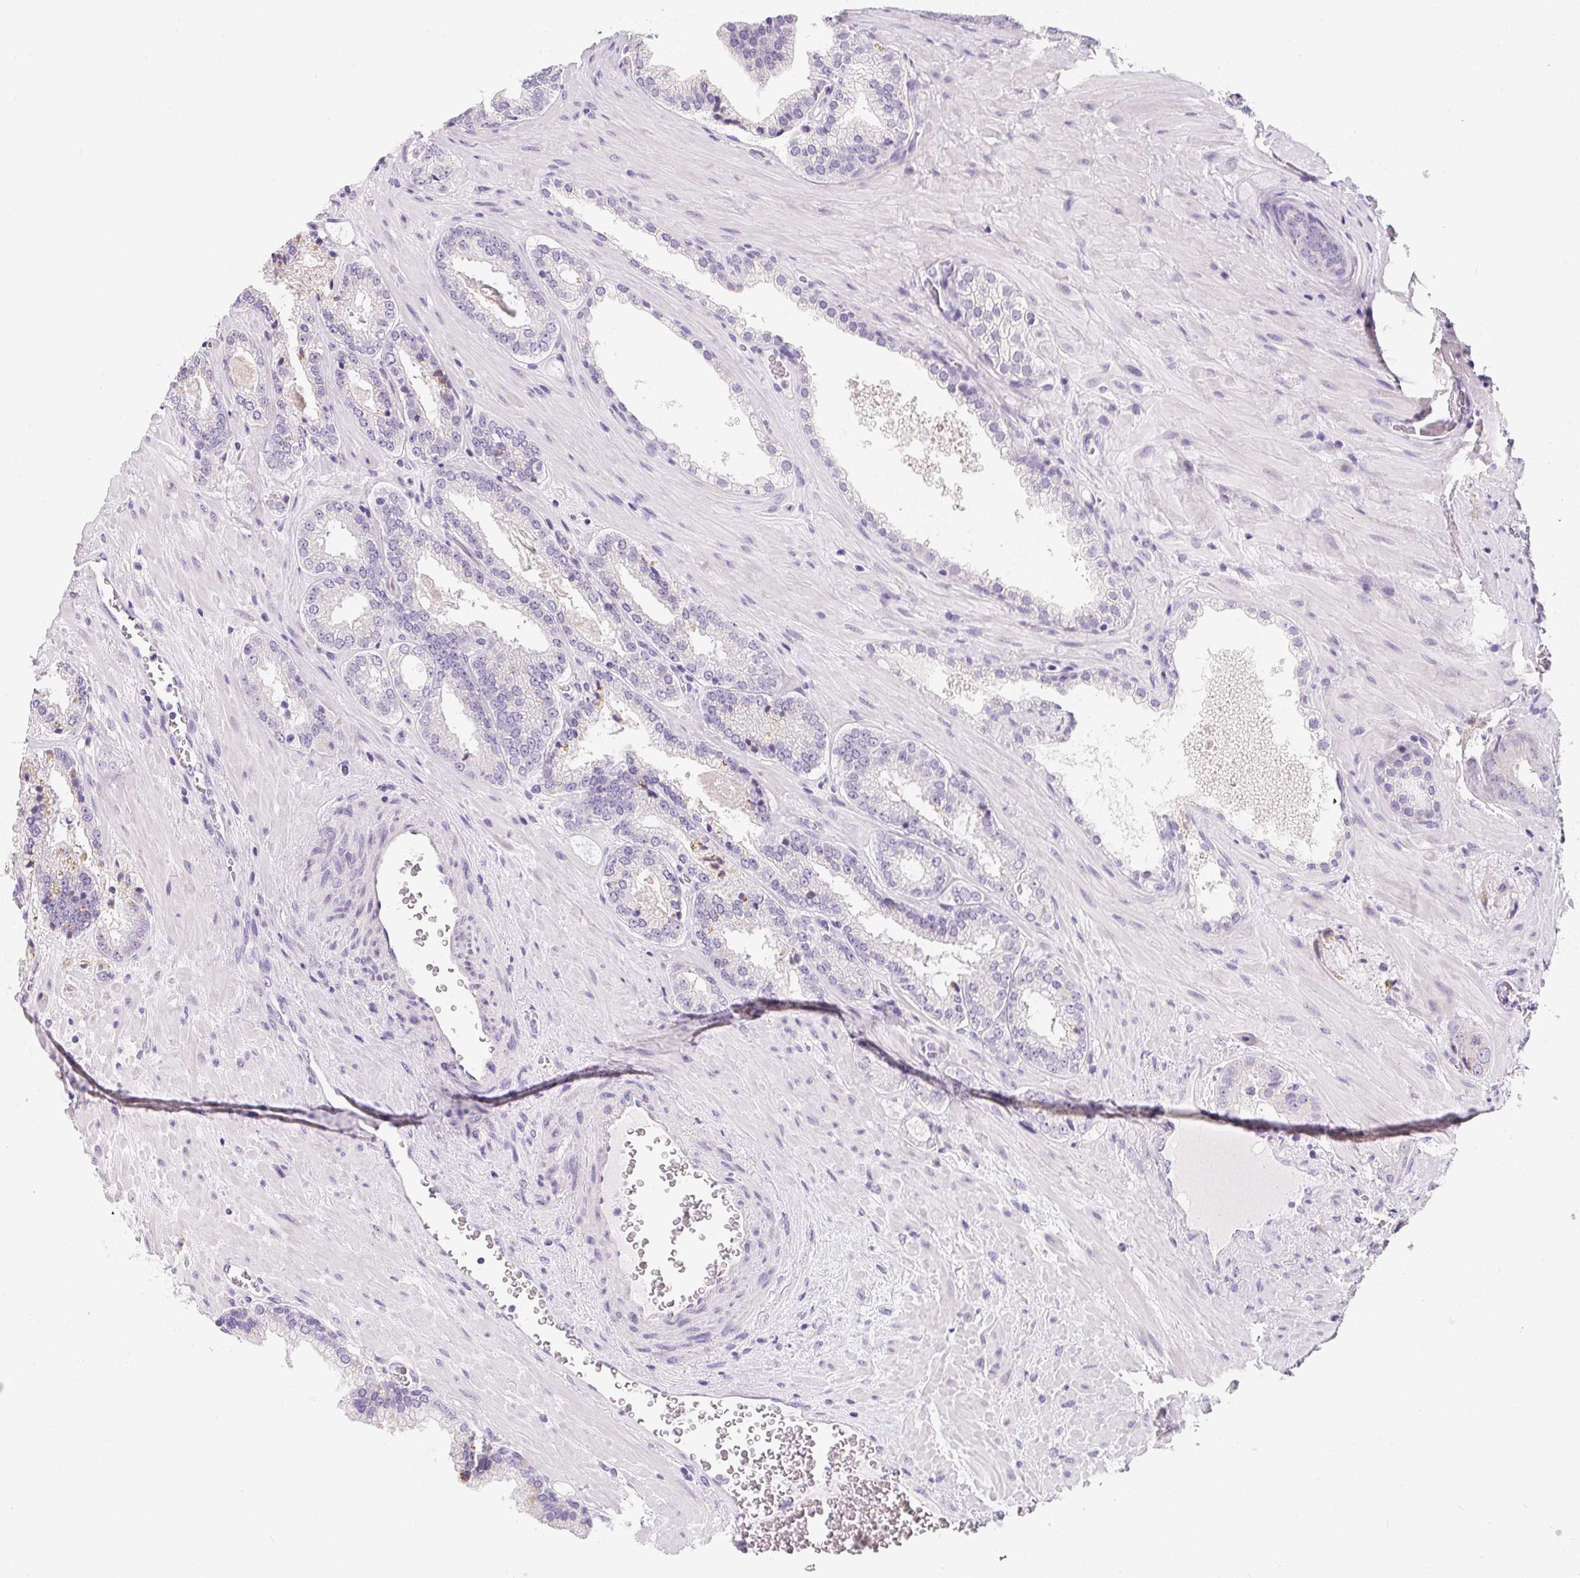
{"staining": {"intensity": "negative", "quantity": "none", "location": "none"}, "tissue": "prostate cancer", "cell_type": "Tumor cells", "image_type": "cancer", "snomed": [{"axis": "morphology", "description": "Adenocarcinoma, NOS"}, {"axis": "topography", "description": "Prostate"}], "caption": "There is no significant staining in tumor cells of adenocarcinoma (prostate).", "gene": "MAP1A", "patient": {"sex": "male", "age": 63}}